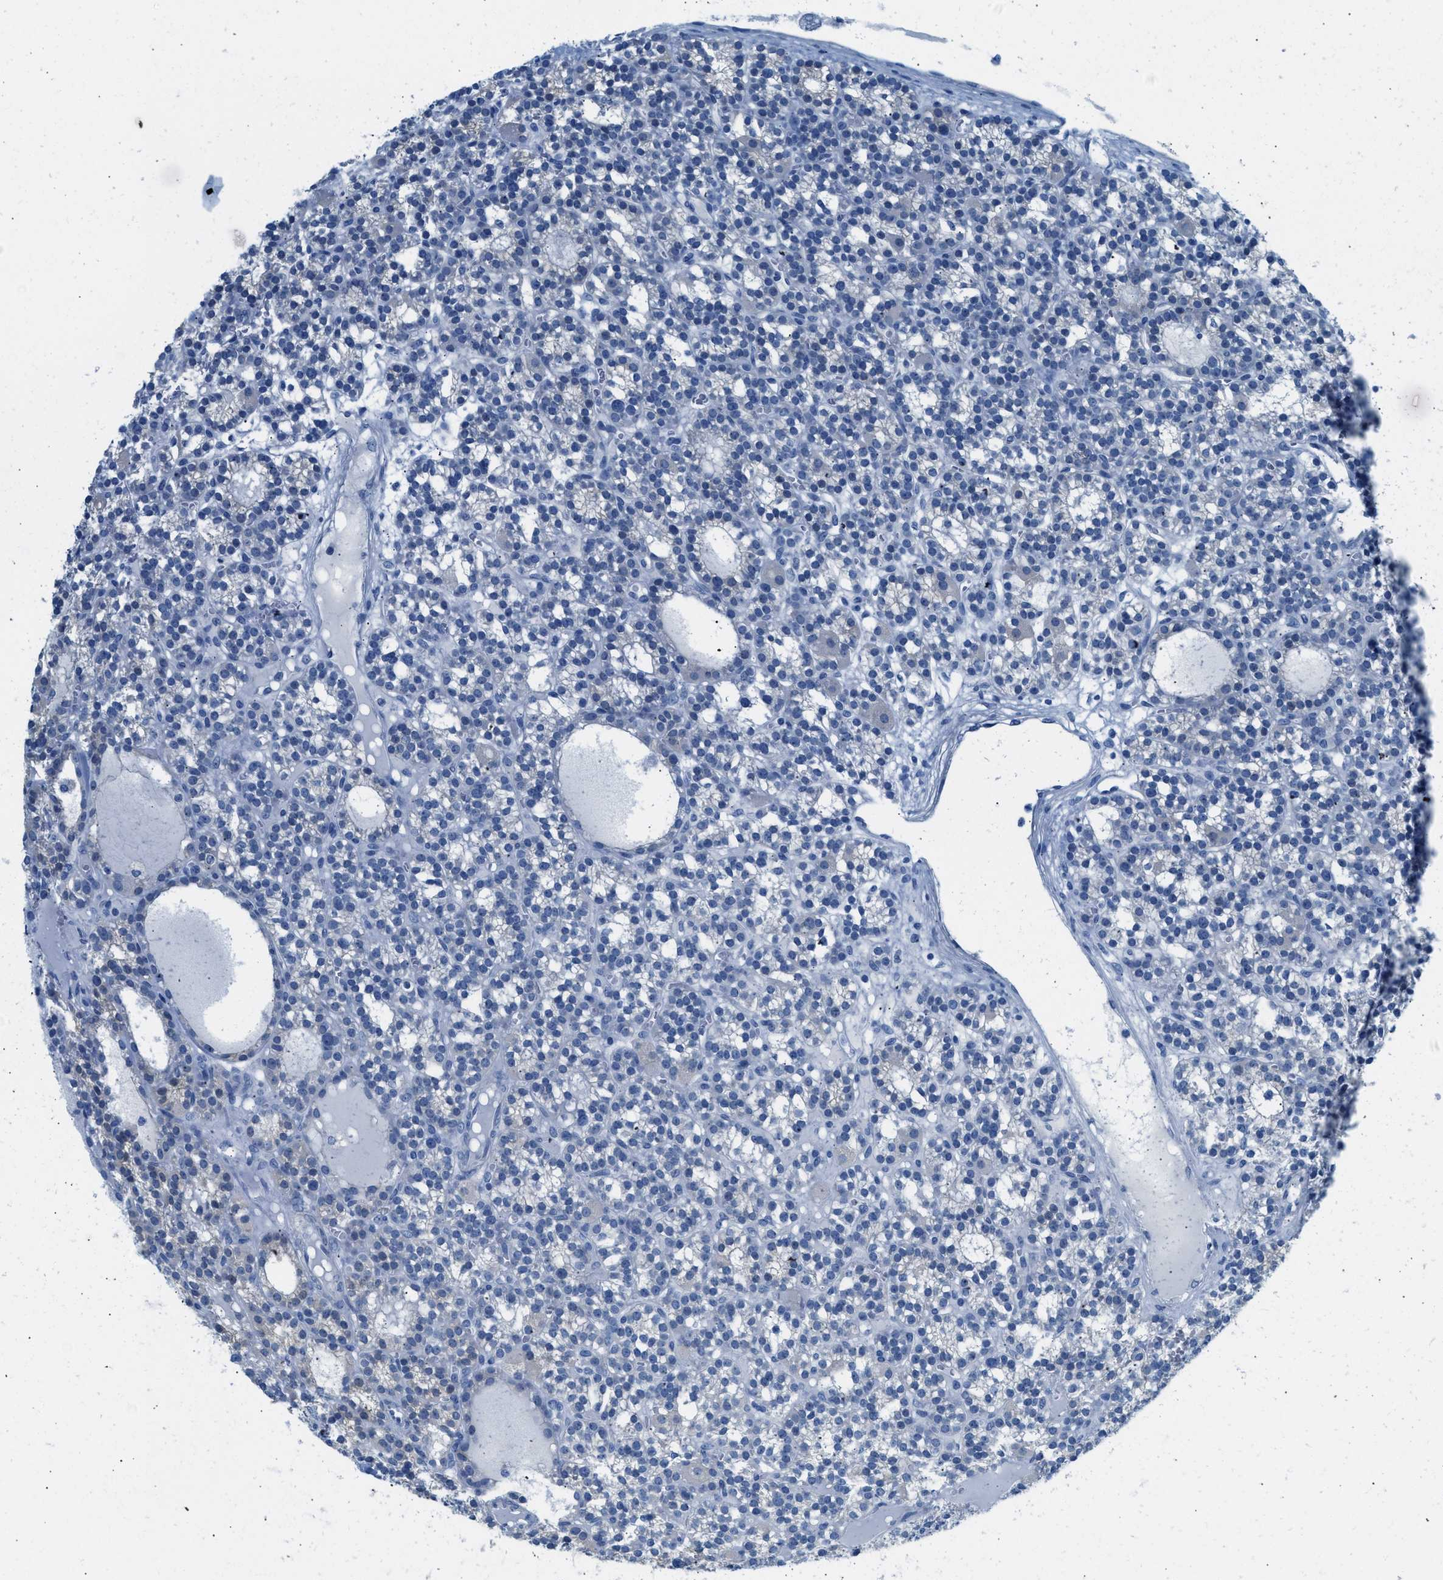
{"staining": {"intensity": "weak", "quantity": "<25%", "location": "cytoplasmic/membranous"}, "tissue": "parathyroid gland", "cell_type": "Glandular cells", "image_type": "normal", "snomed": [{"axis": "morphology", "description": "Normal tissue, NOS"}, {"axis": "morphology", "description": "Adenoma, NOS"}, {"axis": "topography", "description": "Parathyroid gland"}], "caption": "This is a image of IHC staining of normal parathyroid gland, which shows no staining in glandular cells.", "gene": "SPAM1", "patient": {"sex": "female", "age": 58}}